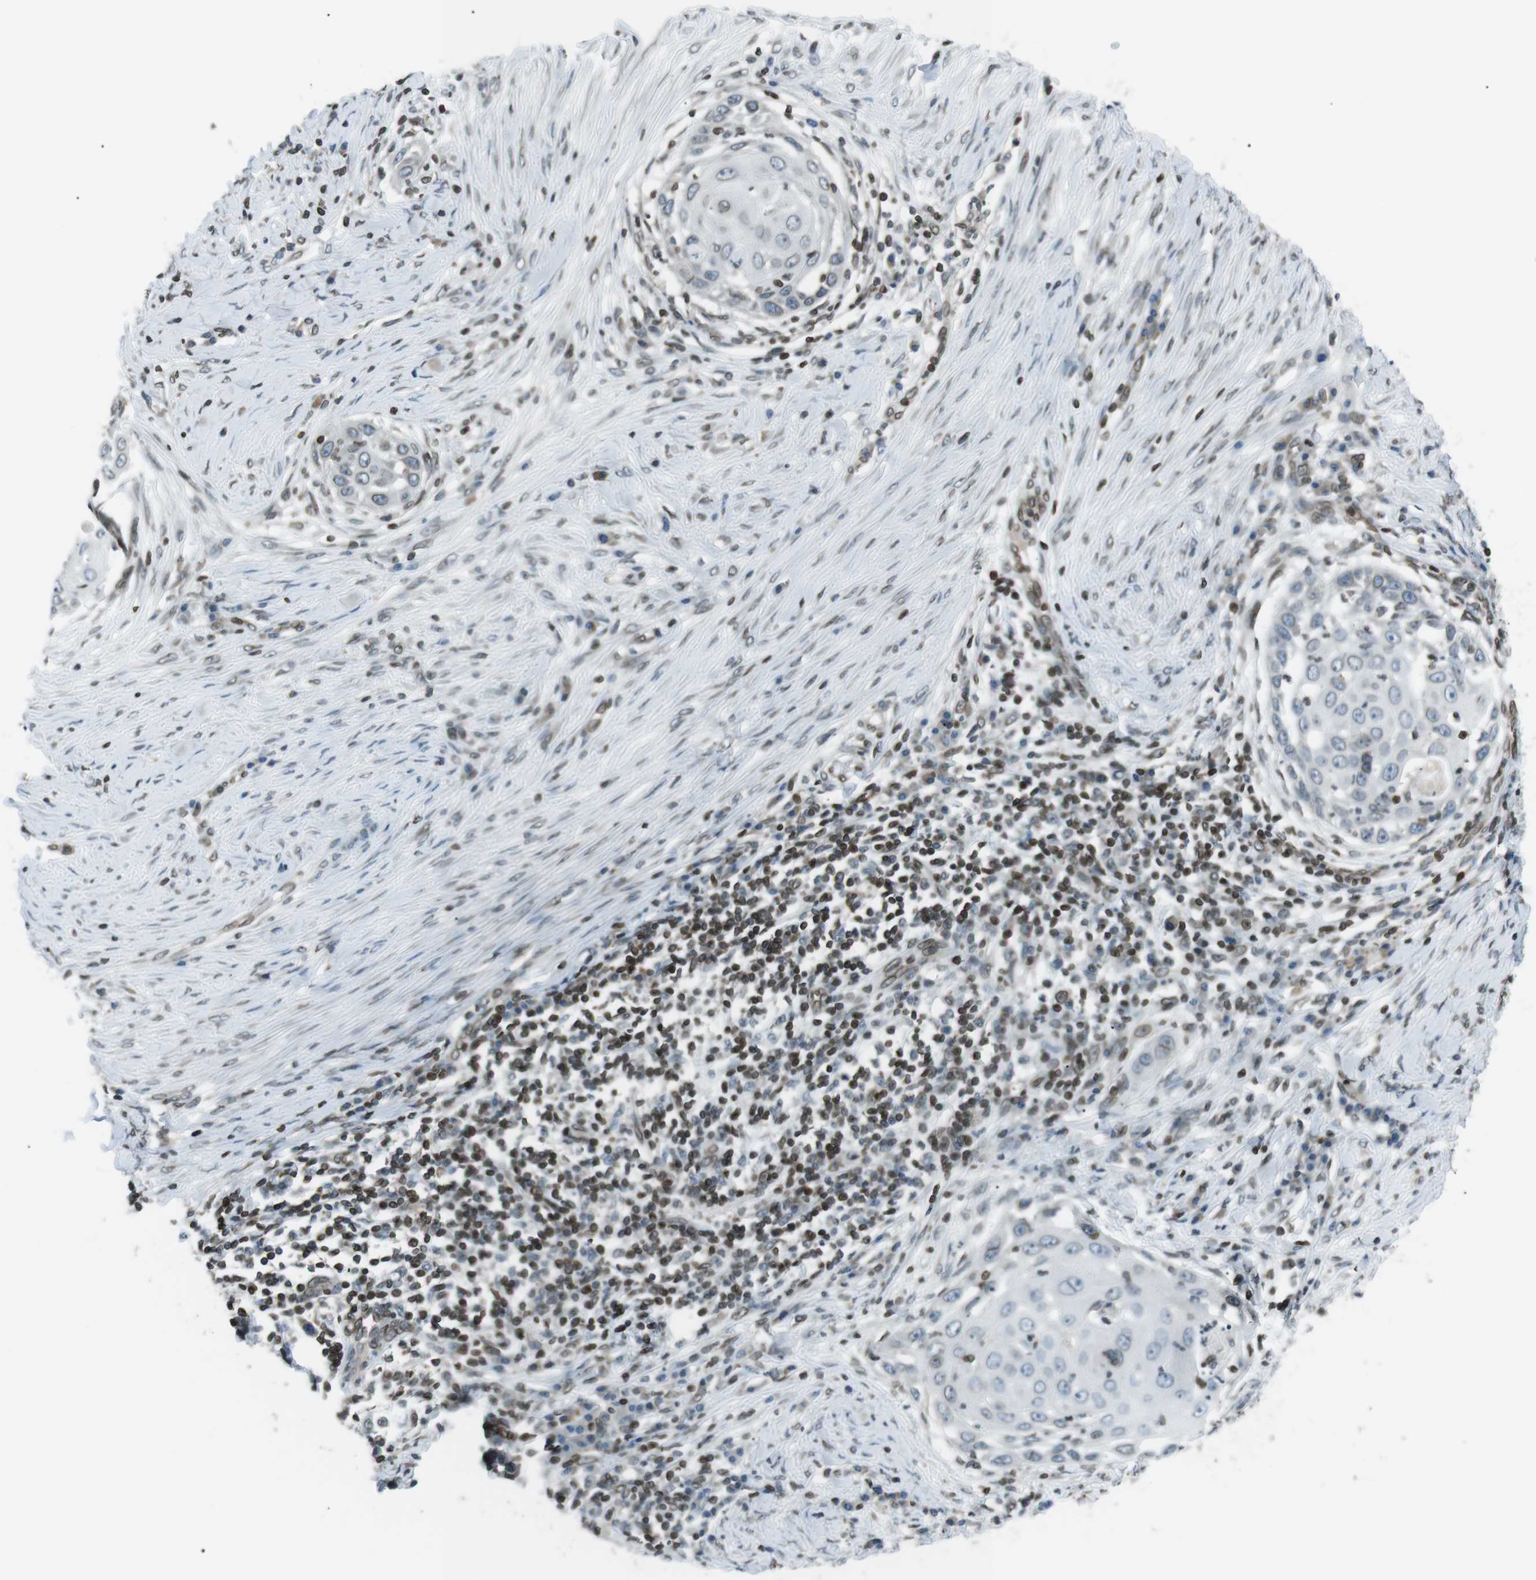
{"staining": {"intensity": "negative", "quantity": "none", "location": "none"}, "tissue": "skin cancer", "cell_type": "Tumor cells", "image_type": "cancer", "snomed": [{"axis": "morphology", "description": "Squamous cell carcinoma, NOS"}, {"axis": "topography", "description": "Skin"}], "caption": "A high-resolution micrograph shows IHC staining of skin cancer, which reveals no significant positivity in tumor cells.", "gene": "TMX4", "patient": {"sex": "female", "age": 44}}